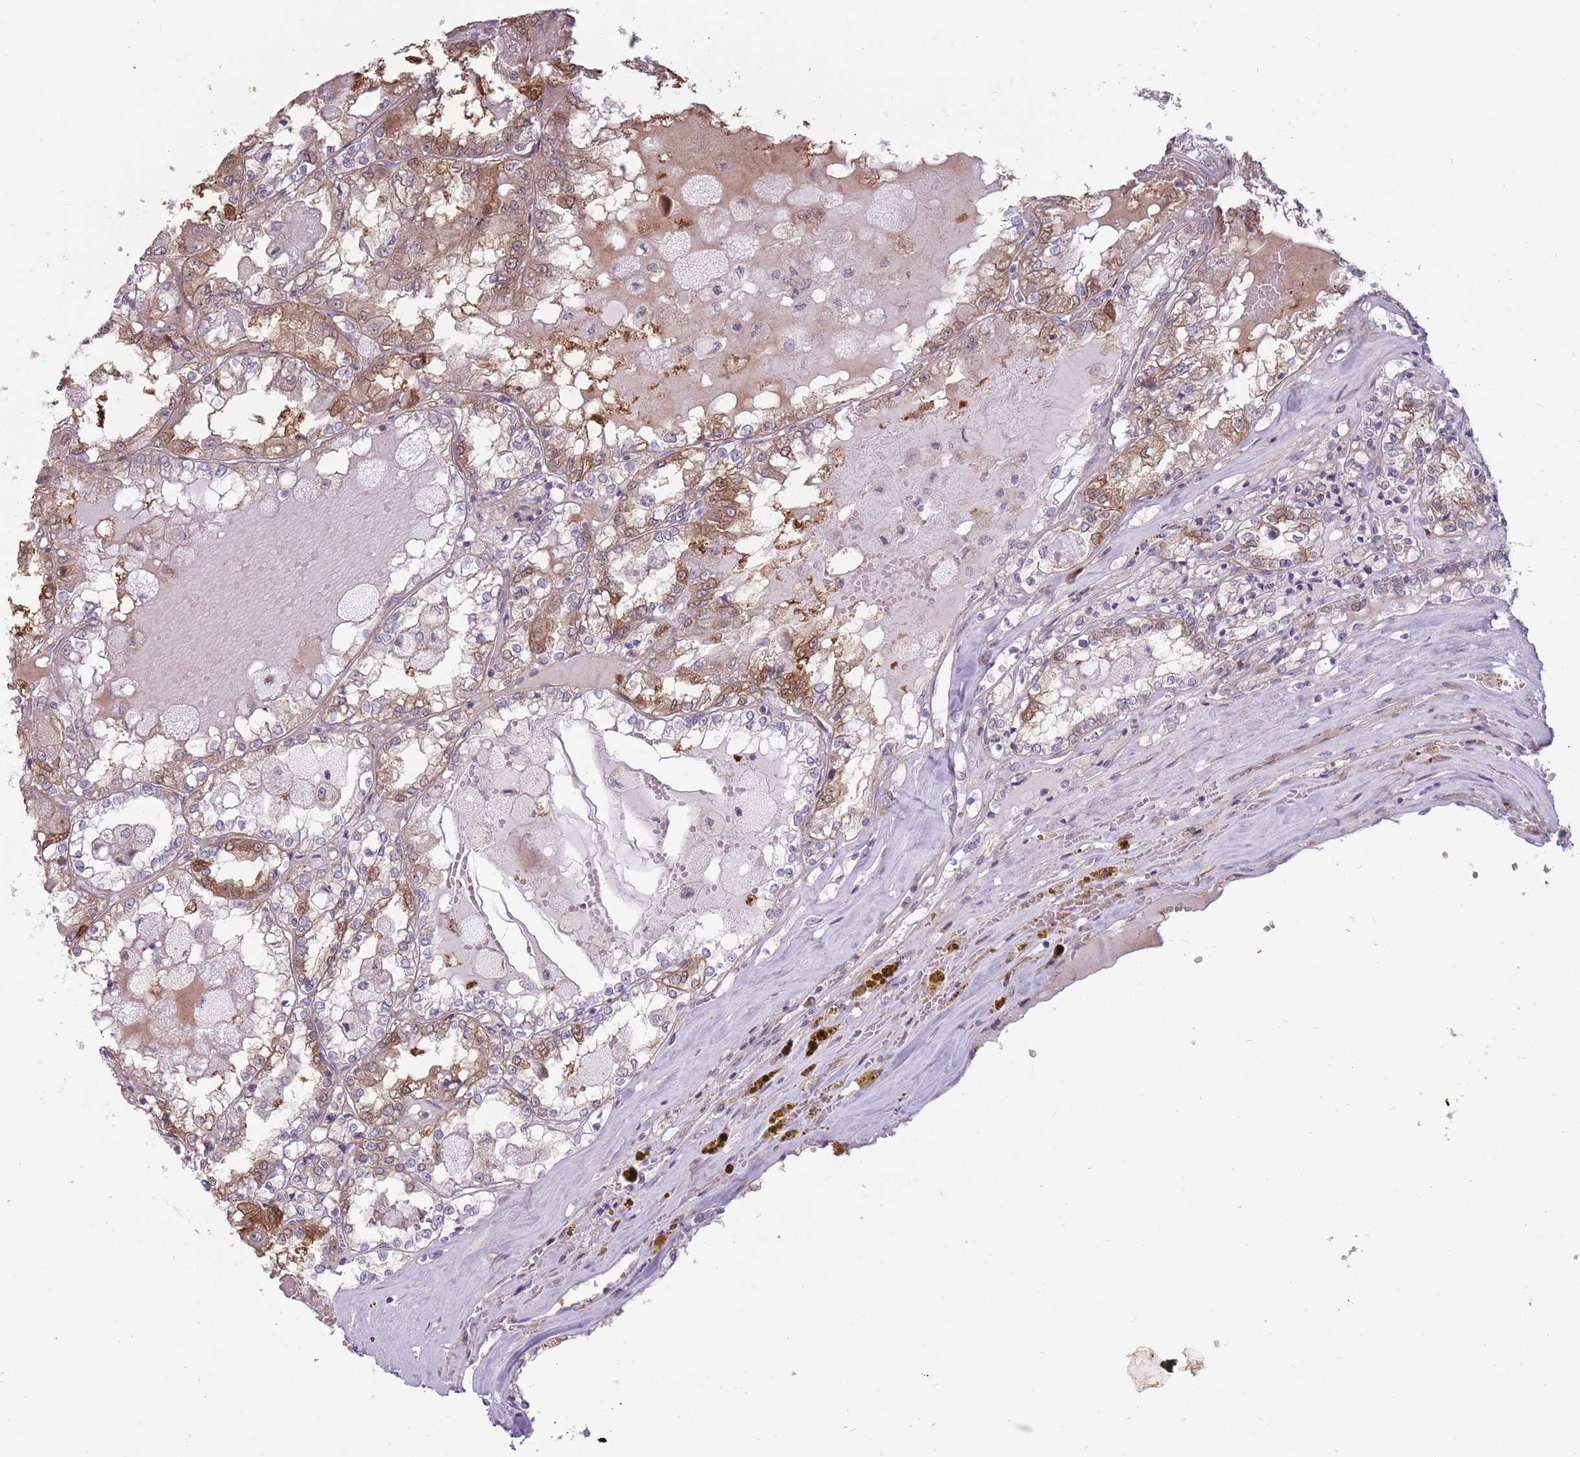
{"staining": {"intensity": "moderate", "quantity": "25%-75%", "location": "cytoplasmic/membranous"}, "tissue": "renal cancer", "cell_type": "Tumor cells", "image_type": "cancer", "snomed": [{"axis": "morphology", "description": "Adenocarcinoma, NOS"}, {"axis": "topography", "description": "Kidney"}], "caption": "Immunohistochemistry (IHC) staining of renal cancer (adenocarcinoma), which demonstrates medium levels of moderate cytoplasmic/membranous staining in about 25%-75% of tumor cells indicating moderate cytoplasmic/membranous protein positivity. The staining was performed using DAB (3,3'-diaminobenzidine) (brown) for protein detection and nuclei were counterstained in hematoxylin (blue).", "gene": "CCDC150", "patient": {"sex": "female", "age": 56}}